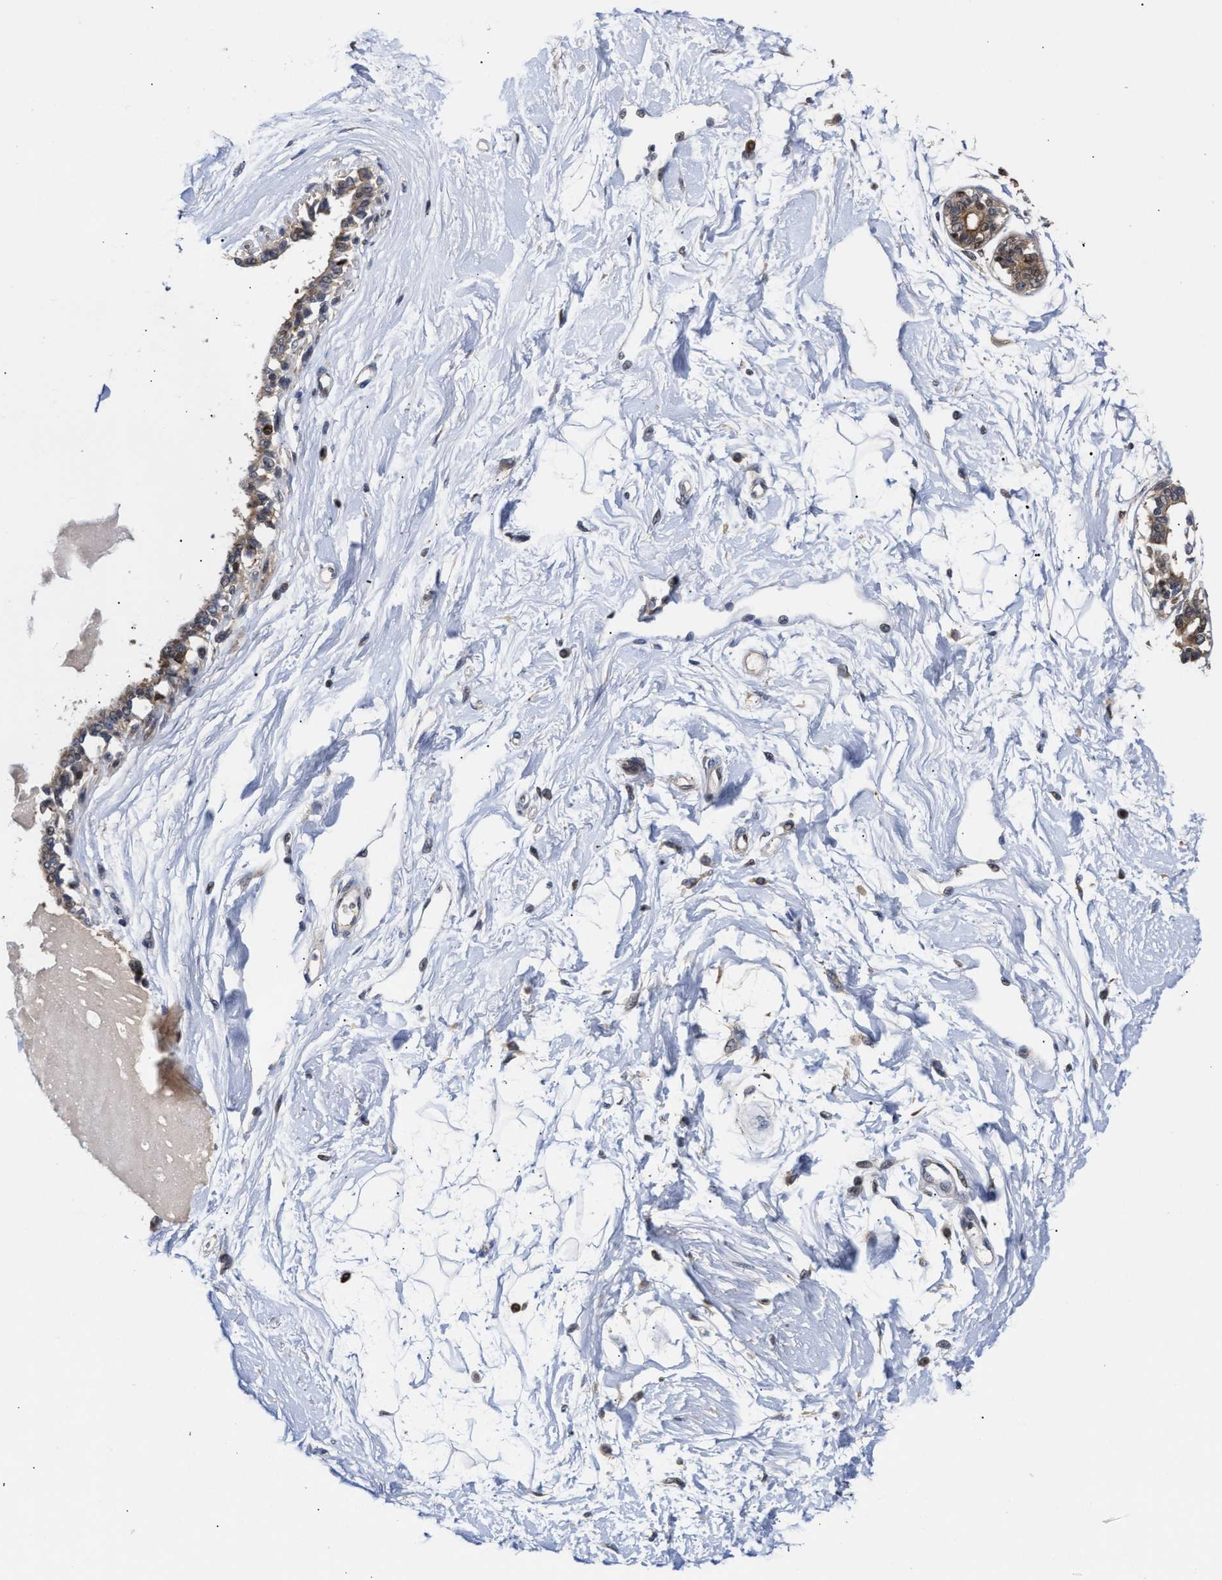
{"staining": {"intensity": "negative", "quantity": "none", "location": "none"}, "tissue": "breast", "cell_type": "Adipocytes", "image_type": "normal", "snomed": [{"axis": "morphology", "description": "Normal tissue, NOS"}, {"axis": "topography", "description": "Breast"}], "caption": "This is a image of IHC staining of unremarkable breast, which shows no staining in adipocytes. Brightfield microscopy of IHC stained with DAB (brown) and hematoxylin (blue), captured at high magnification.", "gene": "CLIP2", "patient": {"sex": "female", "age": 45}}